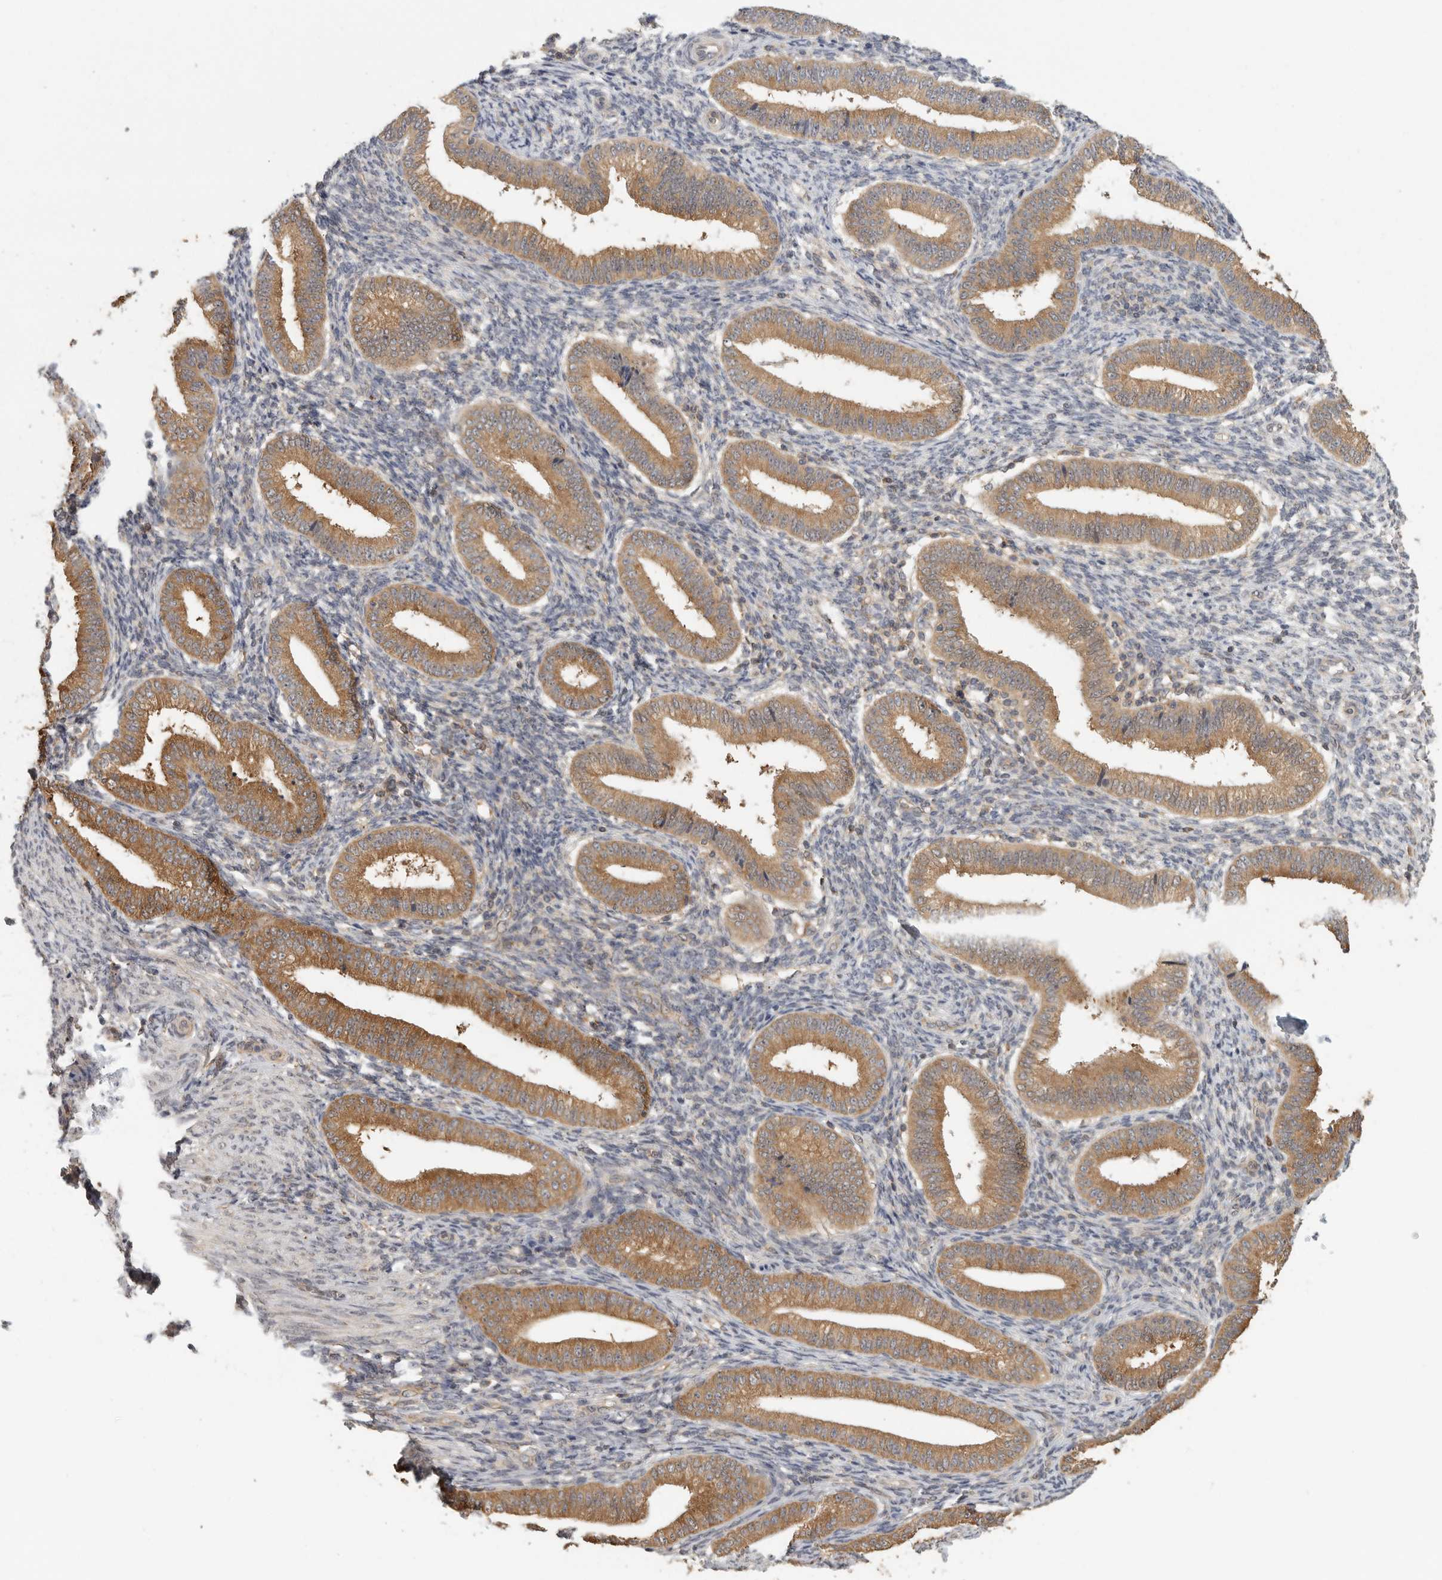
{"staining": {"intensity": "weak", "quantity": "<25%", "location": "cytoplasmic/membranous"}, "tissue": "endometrium", "cell_type": "Cells in endometrial stroma", "image_type": "normal", "snomed": [{"axis": "morphology", "description": "Normal tissue, NOS"}, {"axis": "topography", "description": "Endometrium"}], "caption": "DAB immunohistochemical staining of benign human endometrium demonstrates no significant expression in cells in endometrial stroma.", "gene": "CCT8", "patient": {"sex": "female", "age": 39}}